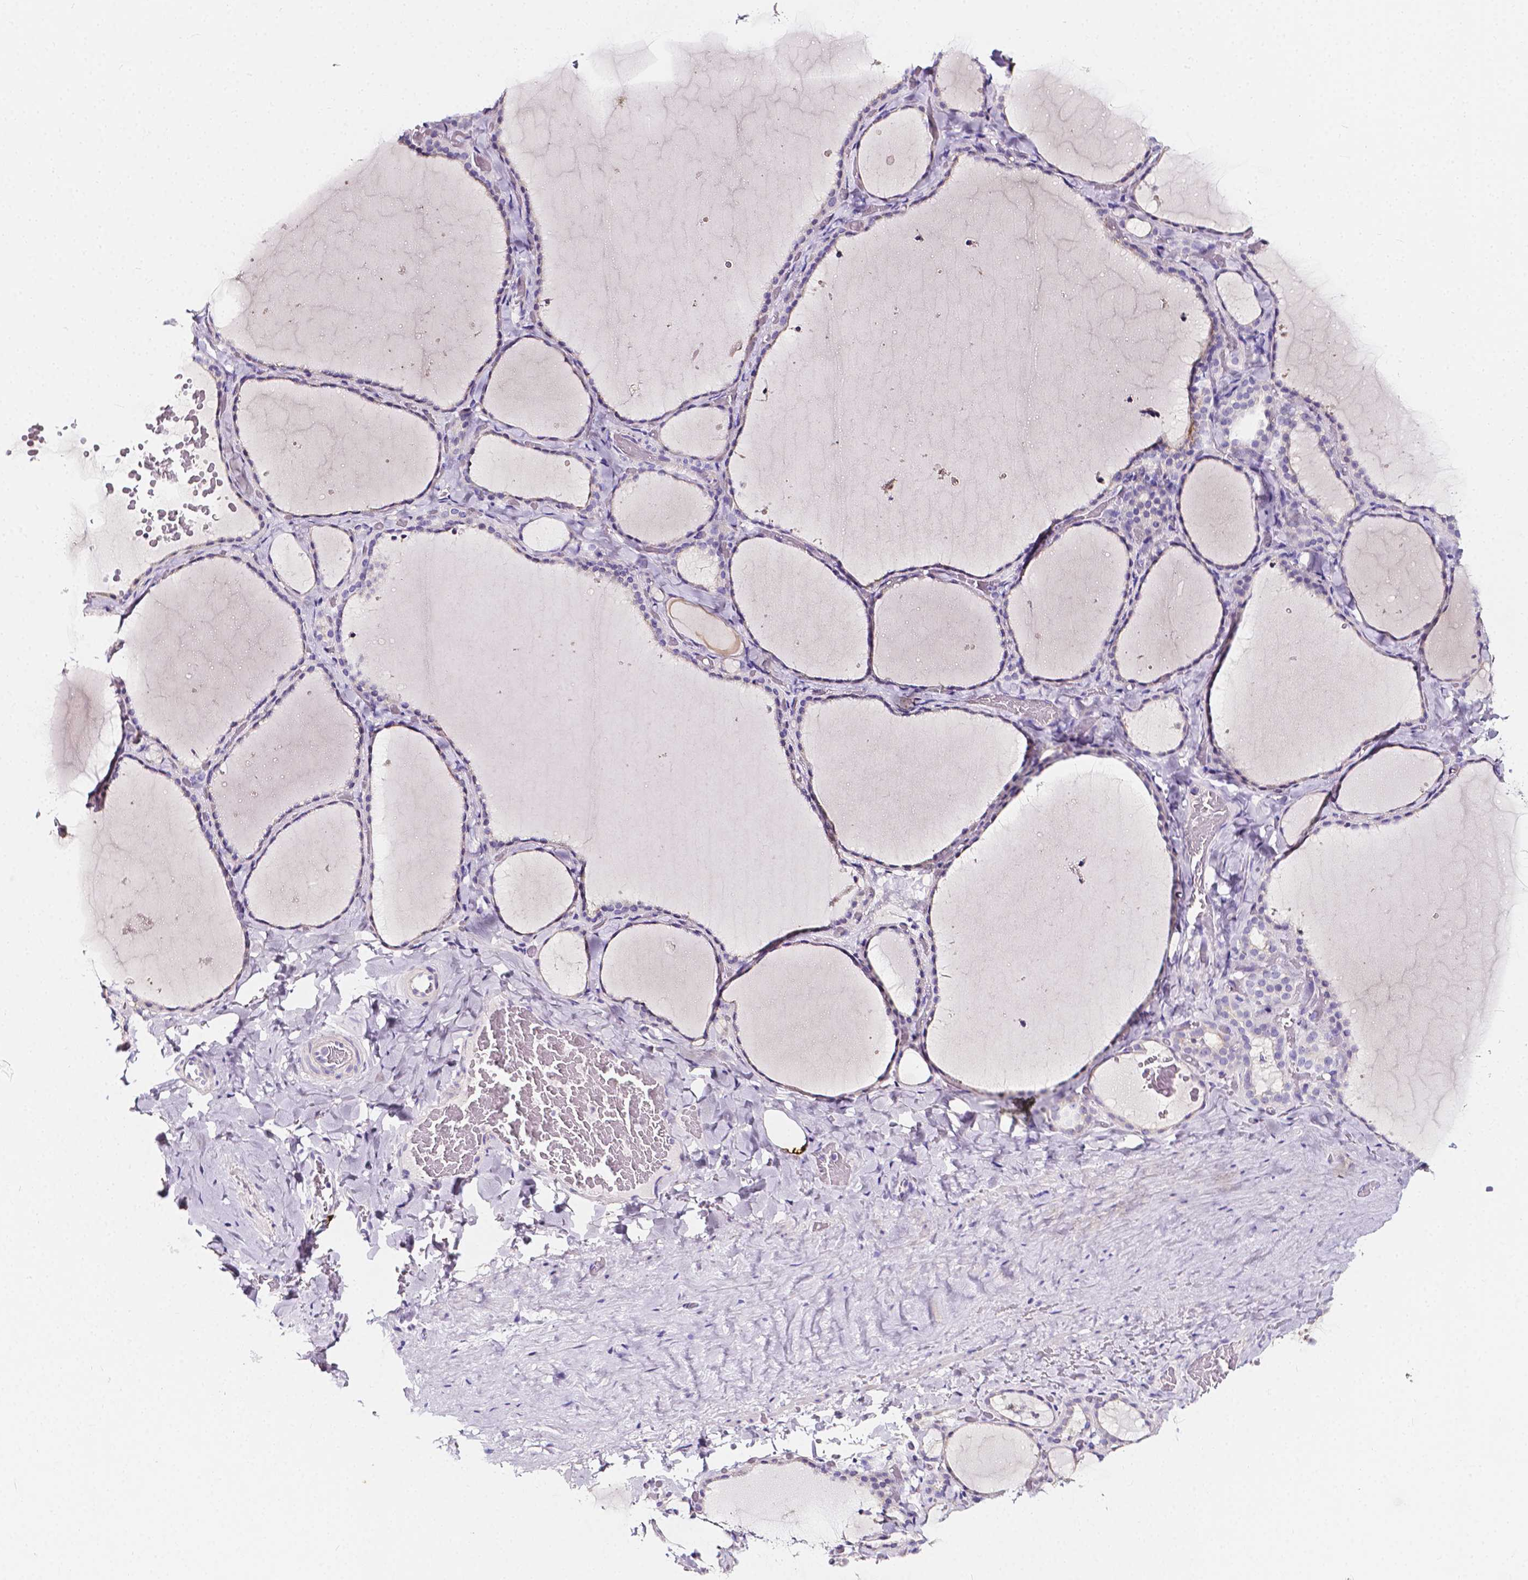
{"staining": {"intensity": "negative", "quantity": "none", "location": "none"}, "tissue": "thyroid gland", "cell_type": "Glandular cells", "image_type": "normal", "snomed": [{"axis": "morphology", "description": "Normal tissue, NOS"}, {"axis": "topography", "description": "Thyroid gland"}], "caption": "The image demonstrates no significant expression in glandular cells of thyroid gland.", "gene": "CLSTN2", "patient": {"sex": "female", "age": 22}}